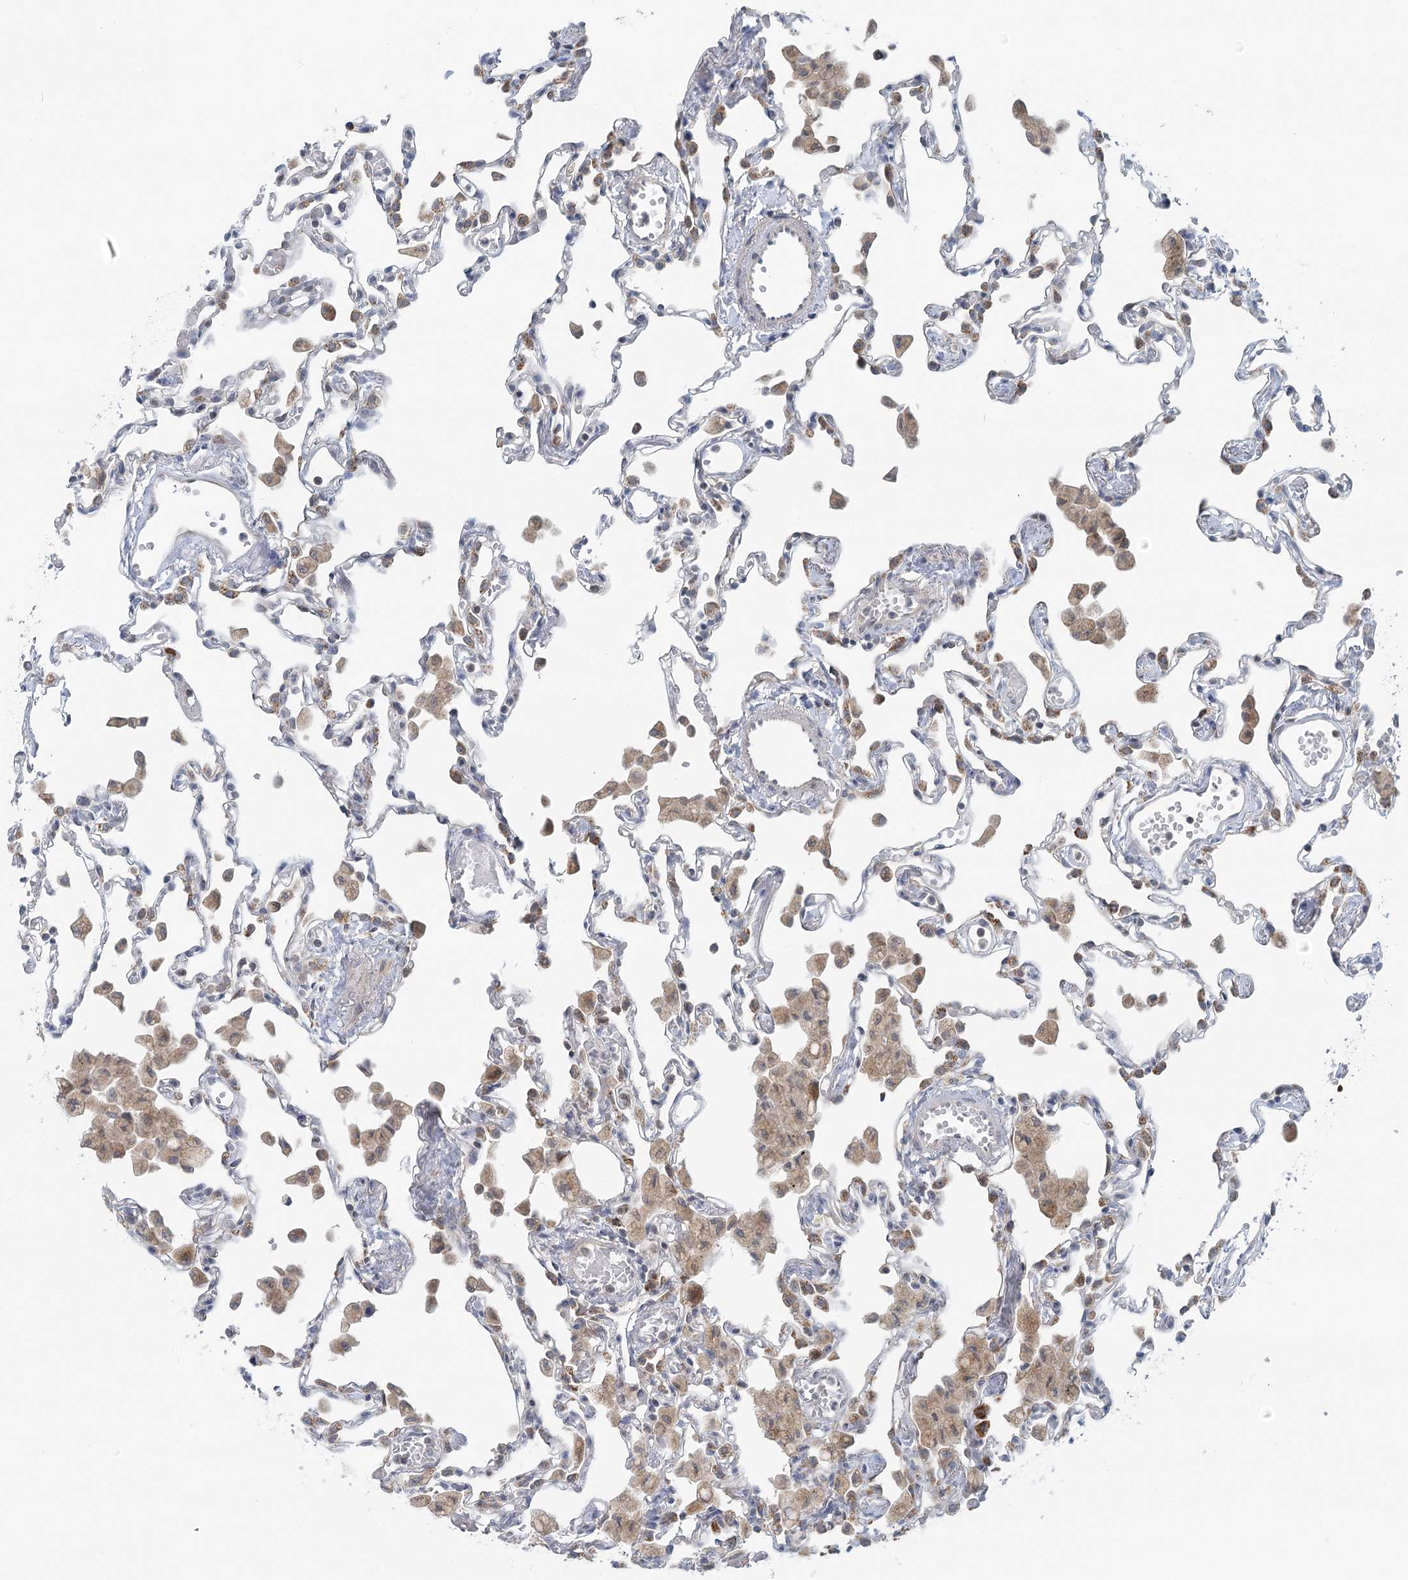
{"staining": {"intensity": "moderate", "quantity": "<25%", "location": "cytoplasmic/membranous"}, "tissue": "lung", "cell_type": "Alveolar cells", "image_type": "normal", "snomed": [{"axis": "morphology", "description": "Normal tissue, NOS"}, {"axis": "topography", "description": "Bronchus"}, {"axis": "topography", "description": "Lung"}], "caption": "IHC of benign human lung displays low levels of moderate cytoplasmic/membranous positivity in about <25% of alveolar cells.", "gene": "RNF150", "patient": {"sex": "female", "age": 49}}